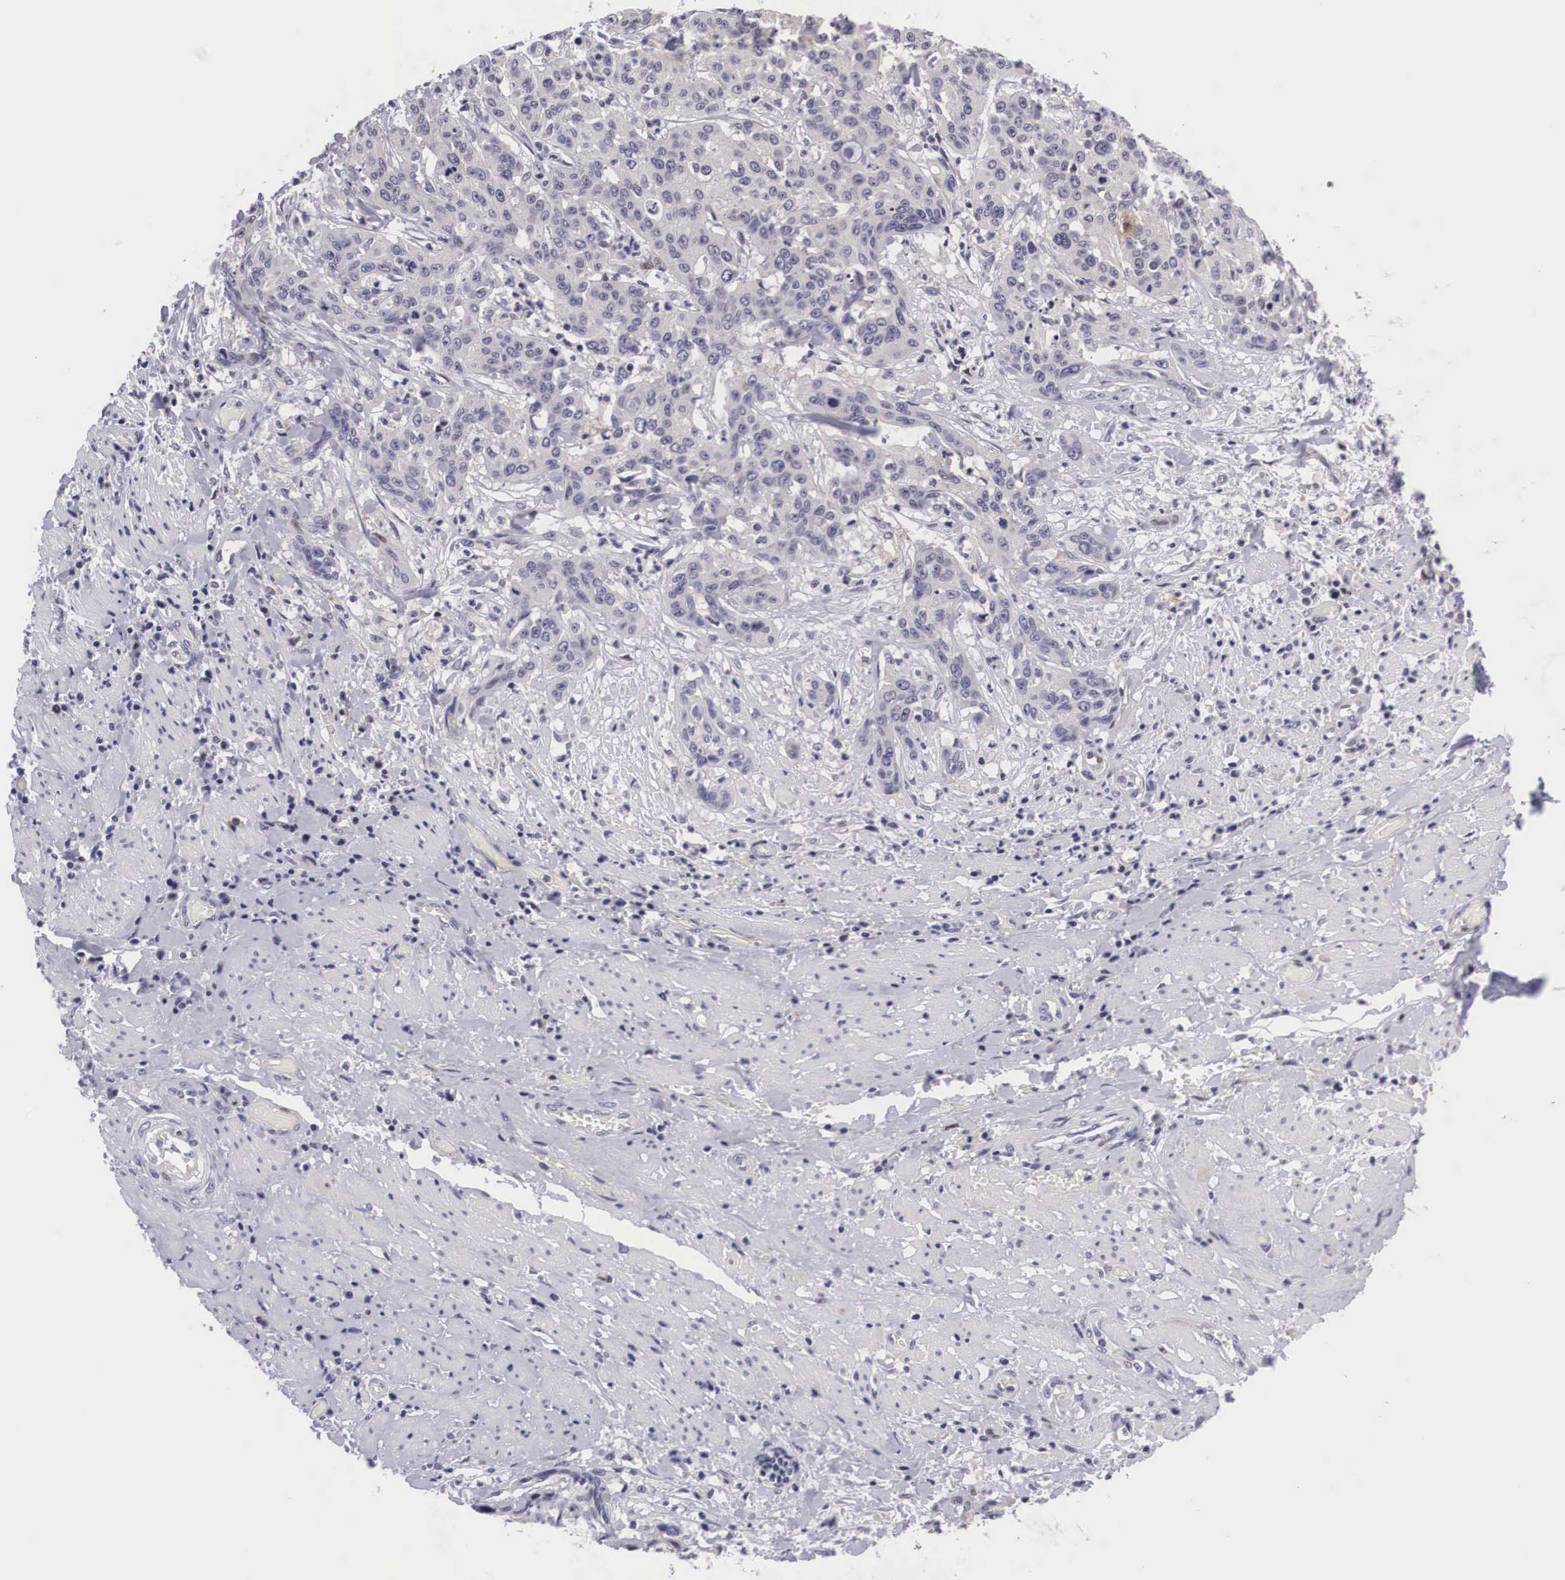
{"staining": {"intensity": "negative", "quantity": "none", "location": "none"}, "tissue": "cervical cancer", "cell_type": "Tumor cells", "image_type": "cancer", "snomed": [{"axis": "morphology", "description": "Squamous cell carcinoma, NOS"}, {"axis": "topography", "description": "Cervix"}], "caption": "The micrograph shows no significant staining in tumor cells of cervical squamous cell carcinoma. (Brightfield microscopy of DAB IHC at high magnification).", "gene": "EMID1", "patient": {"sex": "female", "age": 41}}